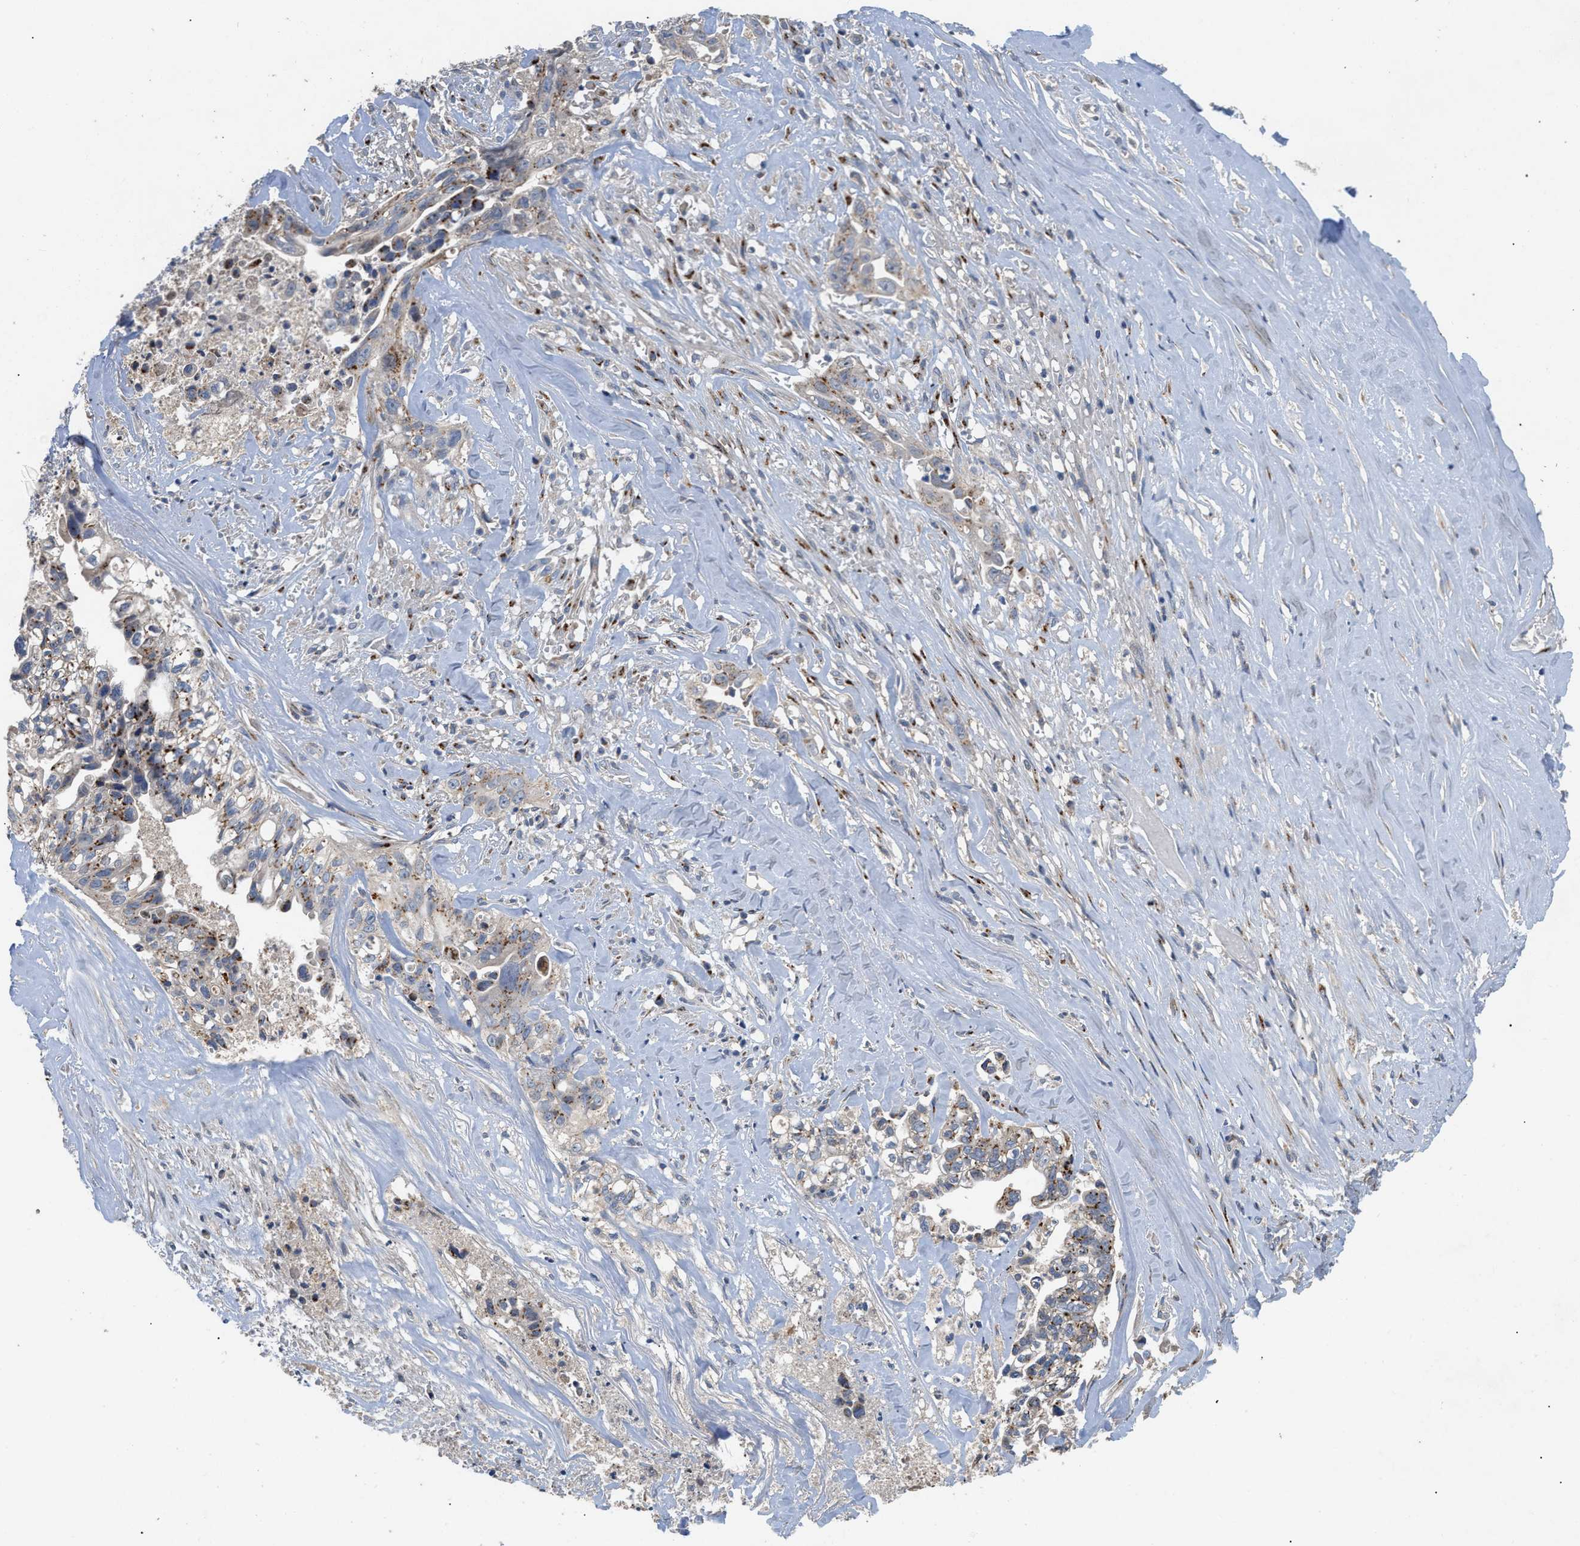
{"staining": {"intensity": "moderate", "quantity": "25%-75%", "location": "cytoplasmic/membranous"}, "tissue": "liver cancer", "cell_type": "Tumor cells", "image_type": "cancer", "snomed": [{"axis": "morphology", "description": "Cholangiocarcinoma"}, {"axis": "topography", "description": "Liver"}], "caption": "Immunohistochemical staining of human liver cancer (cholangiocarcinoma) shows medium levels of moderate cytoplasmic/membranous protein positivity in approximately 25%-75% of tumor cells.", "gene": "SIK2", "patient": {"sex": "female", "age": 70}}